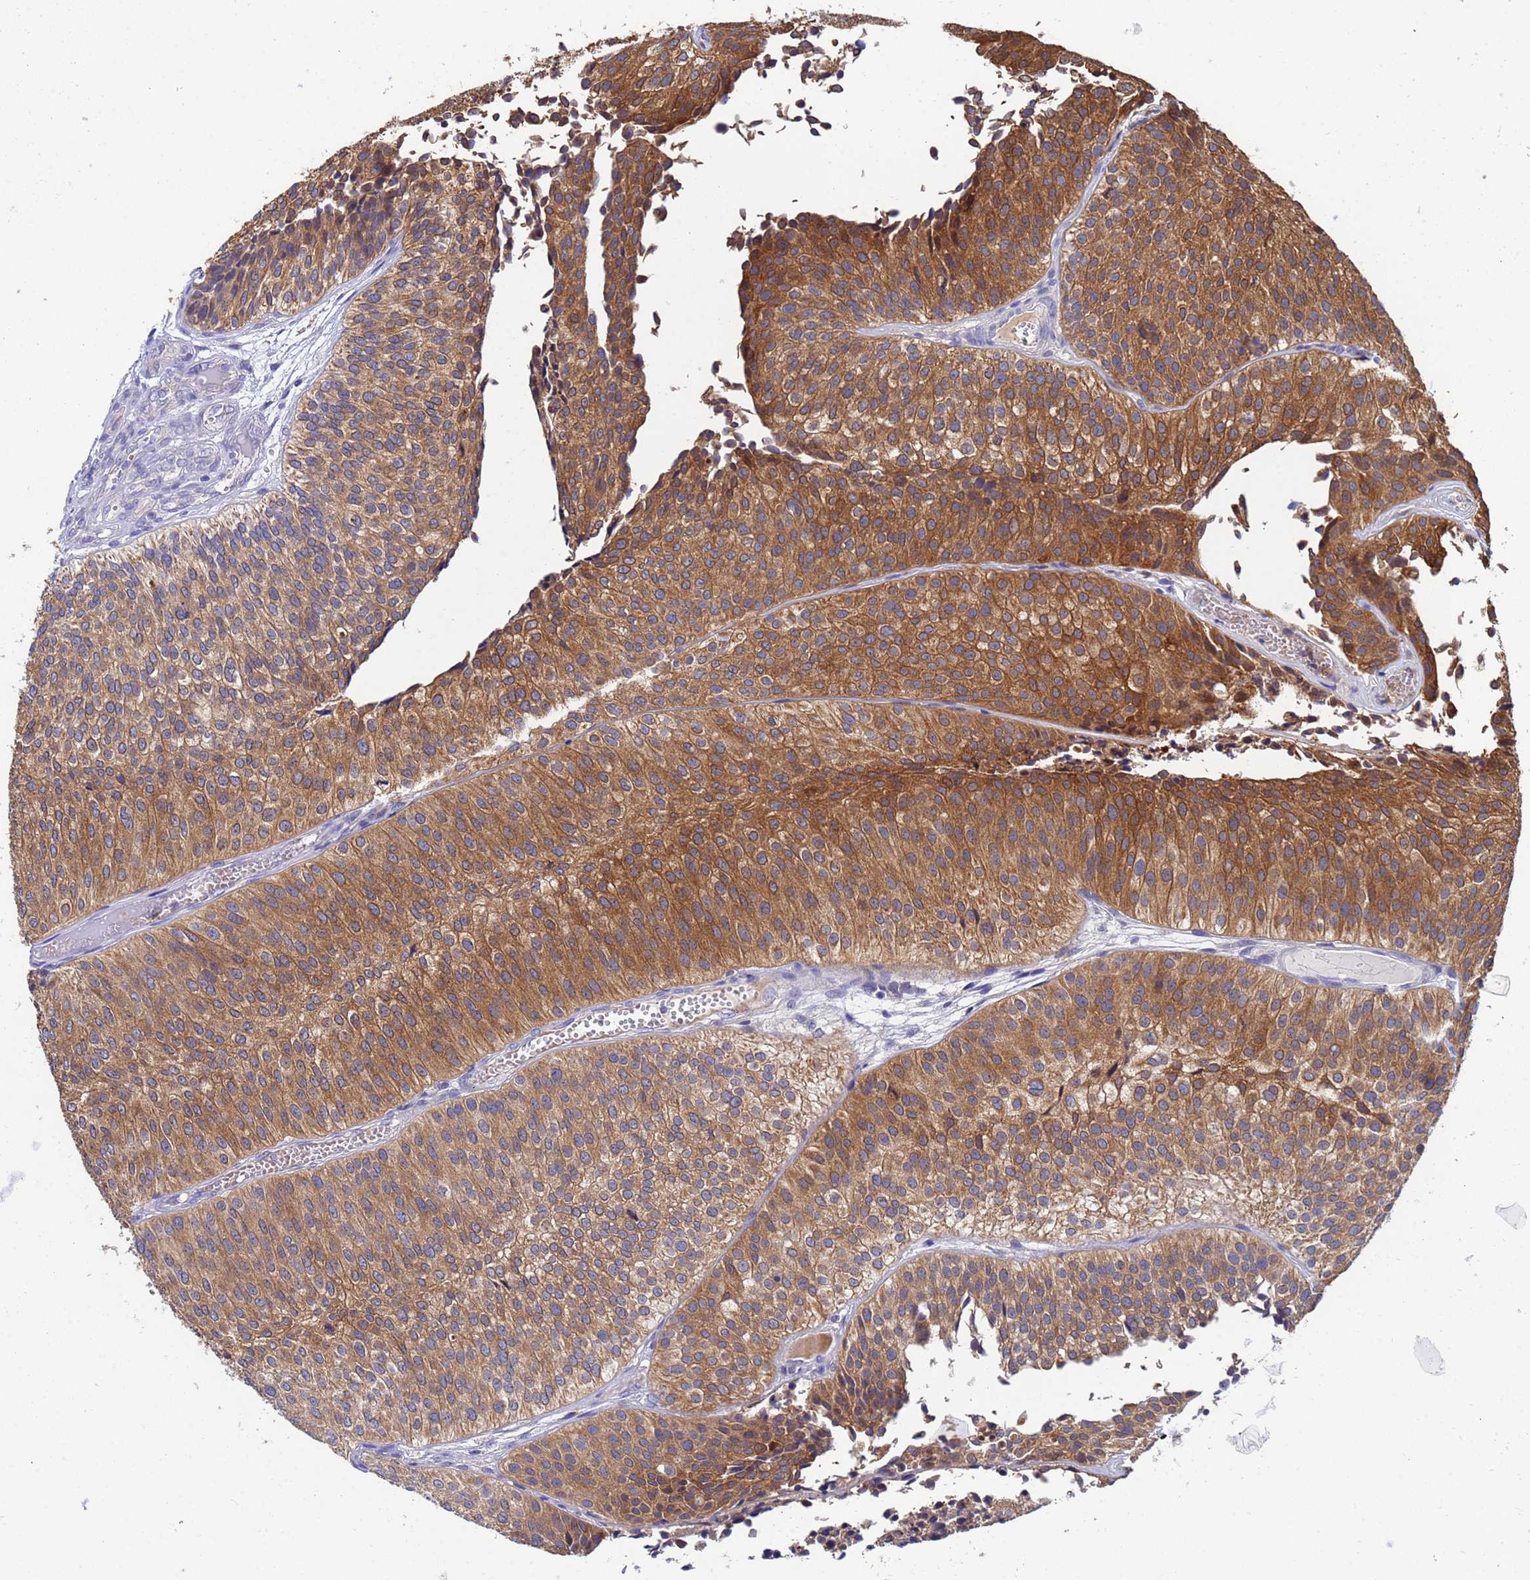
{"staining": {"intensity": "strong", "quantity": ">75%", "location": "cytoplasmic/membranous"}, "tissue": "urothelial cancer", "cell_type": "Tumor cells", "image_type": "cancer", "snomed": [{"axis": "morphology", "description": "Urothelial carcinoma, Low grade"}, {"axis": "topography", "description": "Urinary bladder"}], "caption": "Immunohistochemistry (DAB (3,3'-diaminobenzidine)) staining of human low-grade urothelial carcinoma demonstrates strong cytoplasmic/membranous protein positivity in about >75% of tumor cells. The protein of interest is stained brown, and the nuclei are stained in blue (DAB (3,3'-diaminobenzidine) IHC with brightfield microscopy, high magnification).", "gene": "TTLL11", "patient": {"sex": "male", "age": 84}}